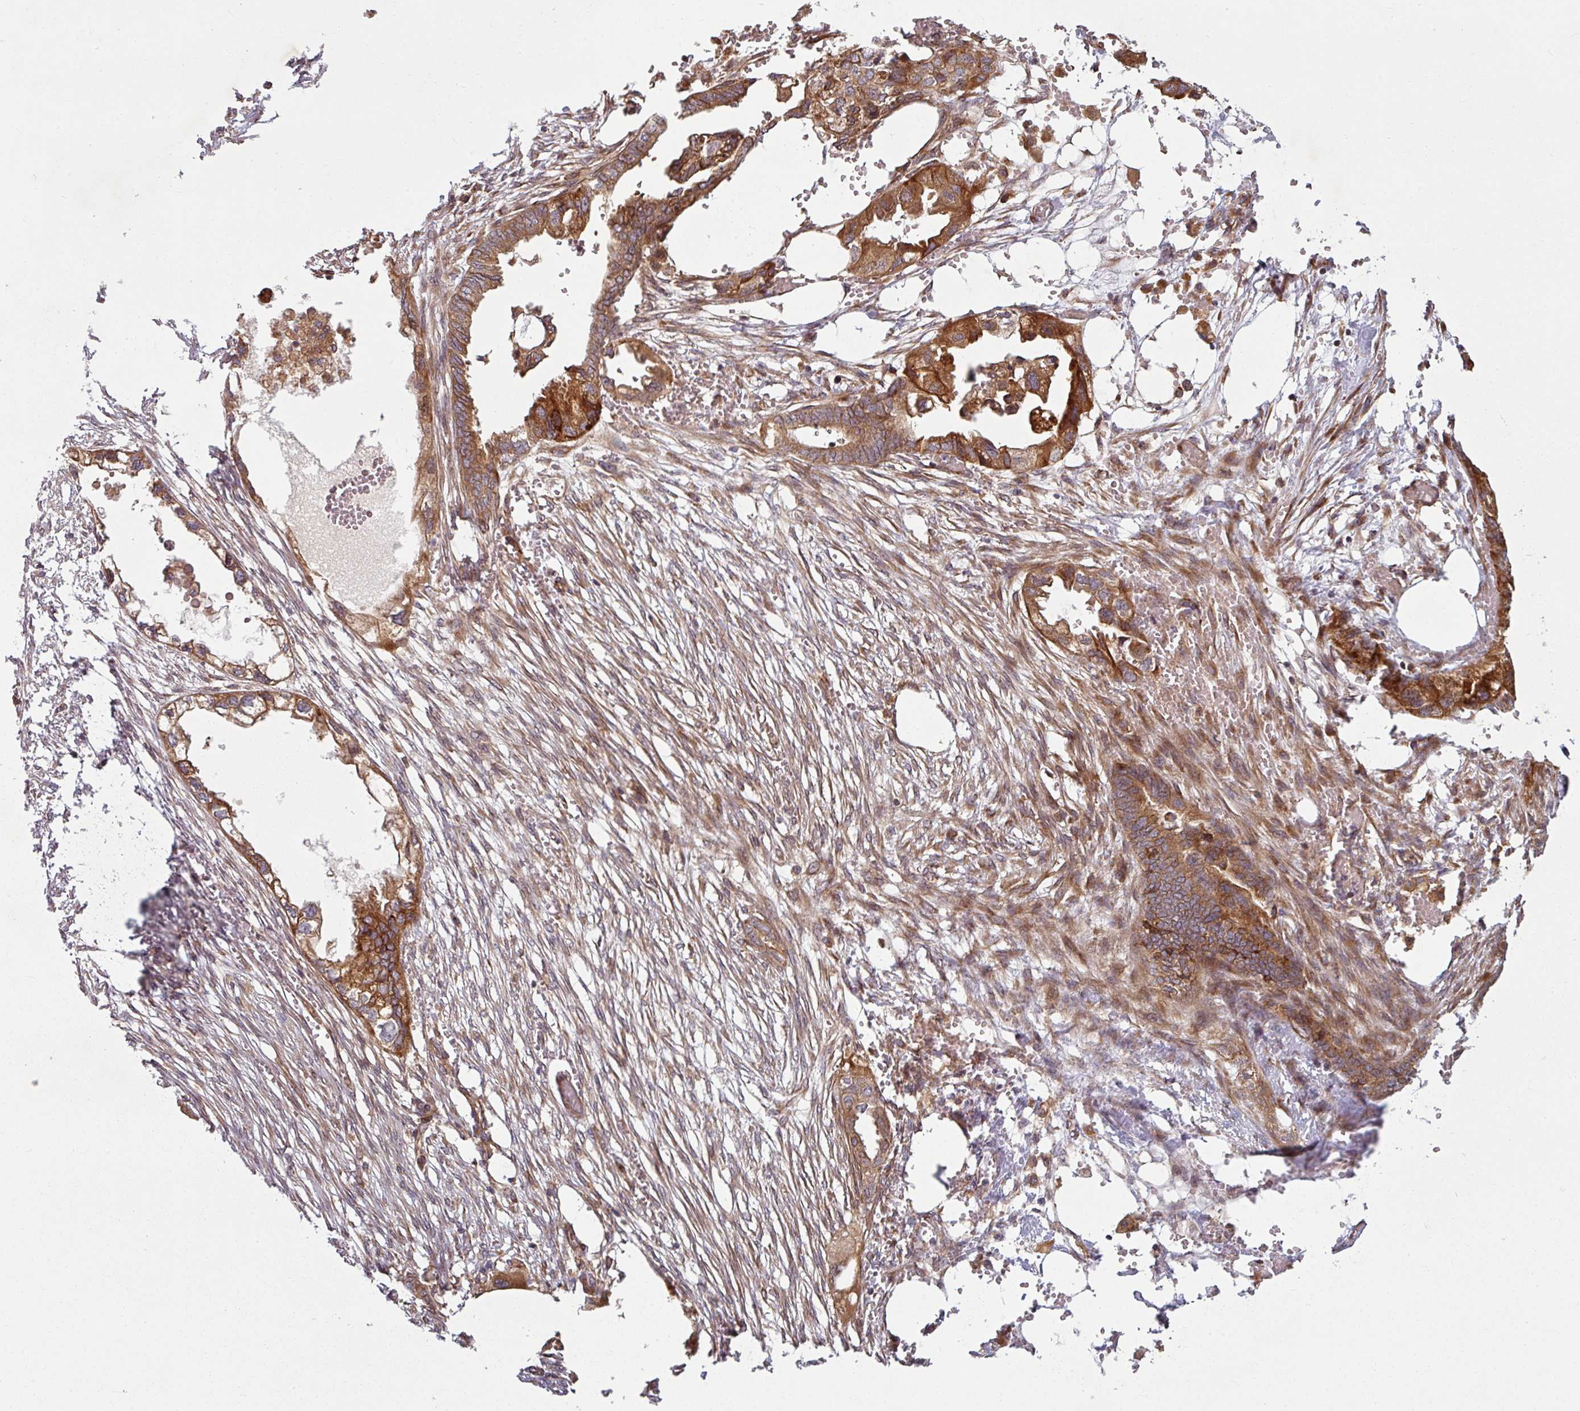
{"staining": {"intensity": "strong", "quantity": ">75%", "location": "cytoplasmic/membranous"}, "tissue": "endometrial cancer", "cell_type": "Tumor cells", "image_type": "cancer", "snomed": [{"axis": "morphology", "description": "Adenocarcinoma, NOS"}, {"axis": "morphology", "description": "Adenocarcinoma, metastatic, NOS"}, {"axis": "topography", "description": "Adipose tissue"}, {"axis": "topography", "description": "Endometrium"}], "caption": "This histopathology image displays IHC staining of human endometrial metastatic adenocarcinoma, with high strong cytoplasmic/membranous positivity in about >75% of tumor cells.", "gene": "RAB5A", "patient": {"sex": "female", "age": 67}}